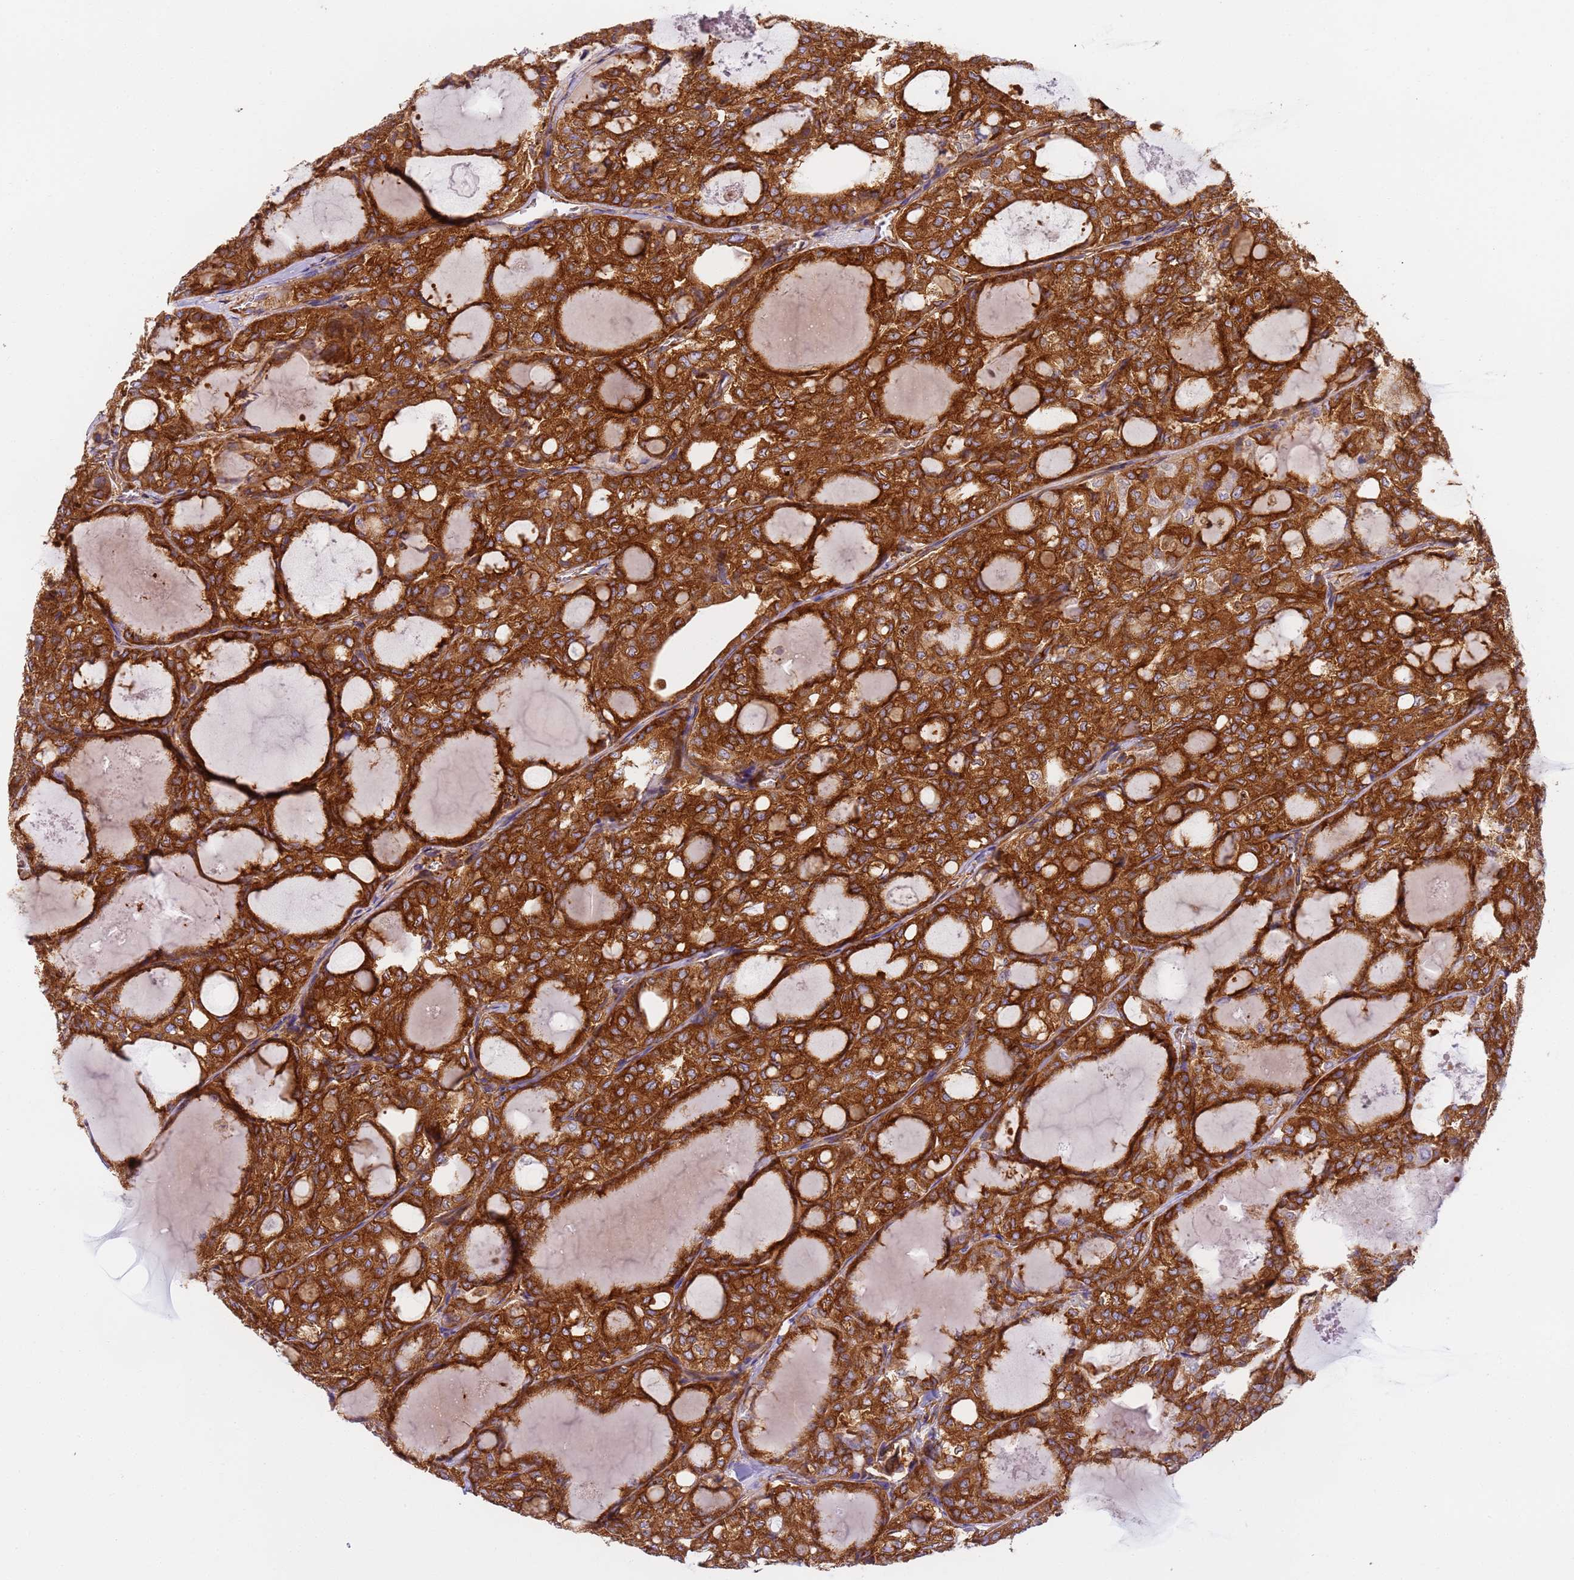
{"staining": {"intensity": "strong", "quantity": ">75%", "location": "cytoplasmic/membranous"}, "tissue": "thyroid cancer", "cell_type": "Tumor cells", "image_type": "cancer", "snomed": [{"axis": "morphology", "description": "Follicular adenoma carcinoma, NOS"}, {"axis": "topography", "description": "Thyroid gland"}], "caption": "Immunohistochemical staining of thyroid cancer shows strong cytoplasmic/membranous protein staining in about >75% of tumor cells. (brown staining indicates protein expression, while blue staining denotes nuclei).", "gene": "DYNC1I2", "patient": {"sex": "male", "age": 75}}